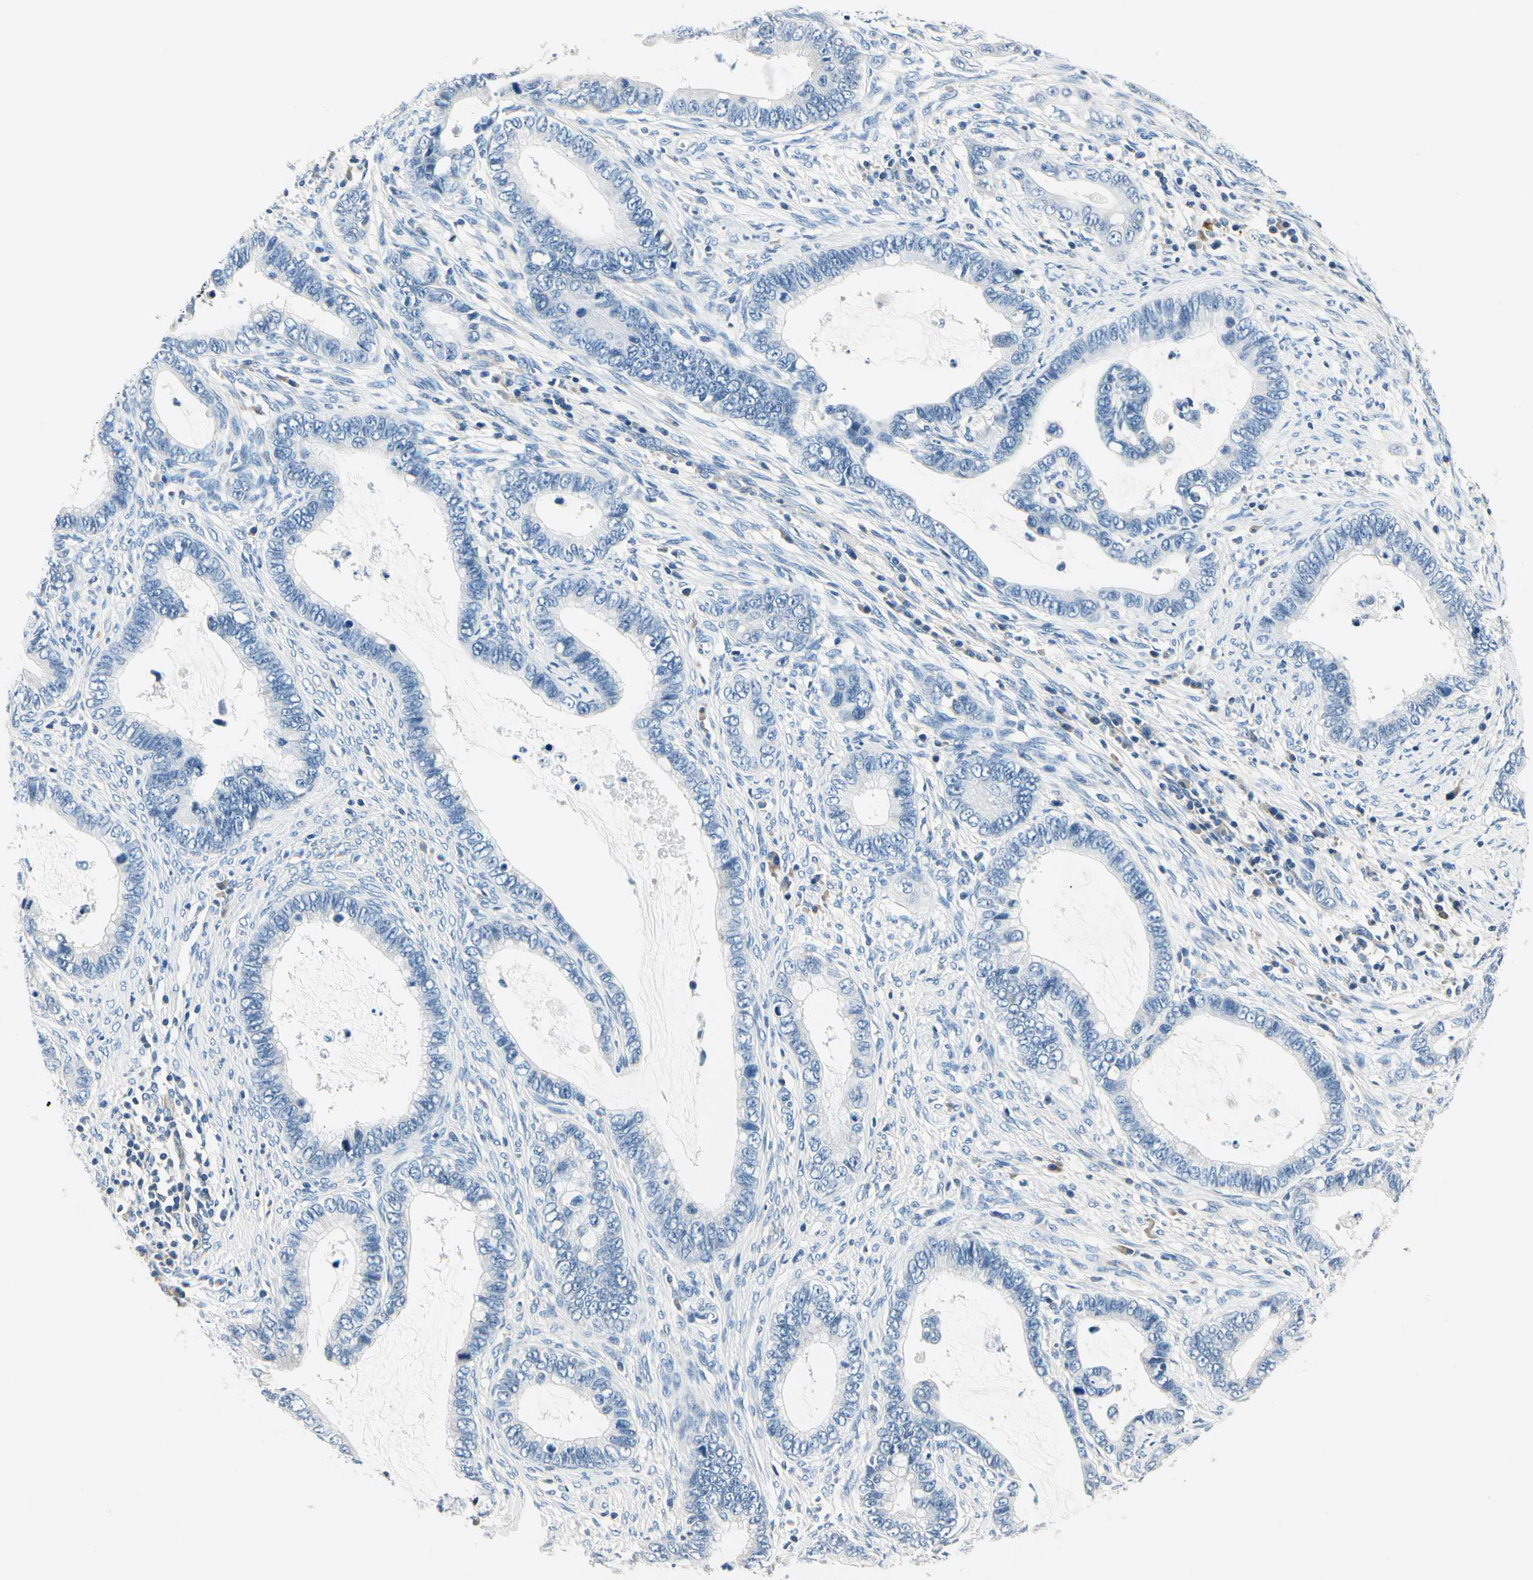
{"staining": {"intensity": "negative", "quantity": "none", "location": "none"}, "tissue": "cervical cancer", "cell_type": "Tumor cells", "image_type": "cancer", "snomed": [{"axis": "morphology", "description": "Adenocarcinoma, NOS"}, {"axis": "topography", "description": "Cervix"}], "caption": "The histopathology image displays no staining of tumor cells in cervical adenocarcinoma.", "gene": "TGFBR3", "patient": {"sex": "female", "age": 44}}